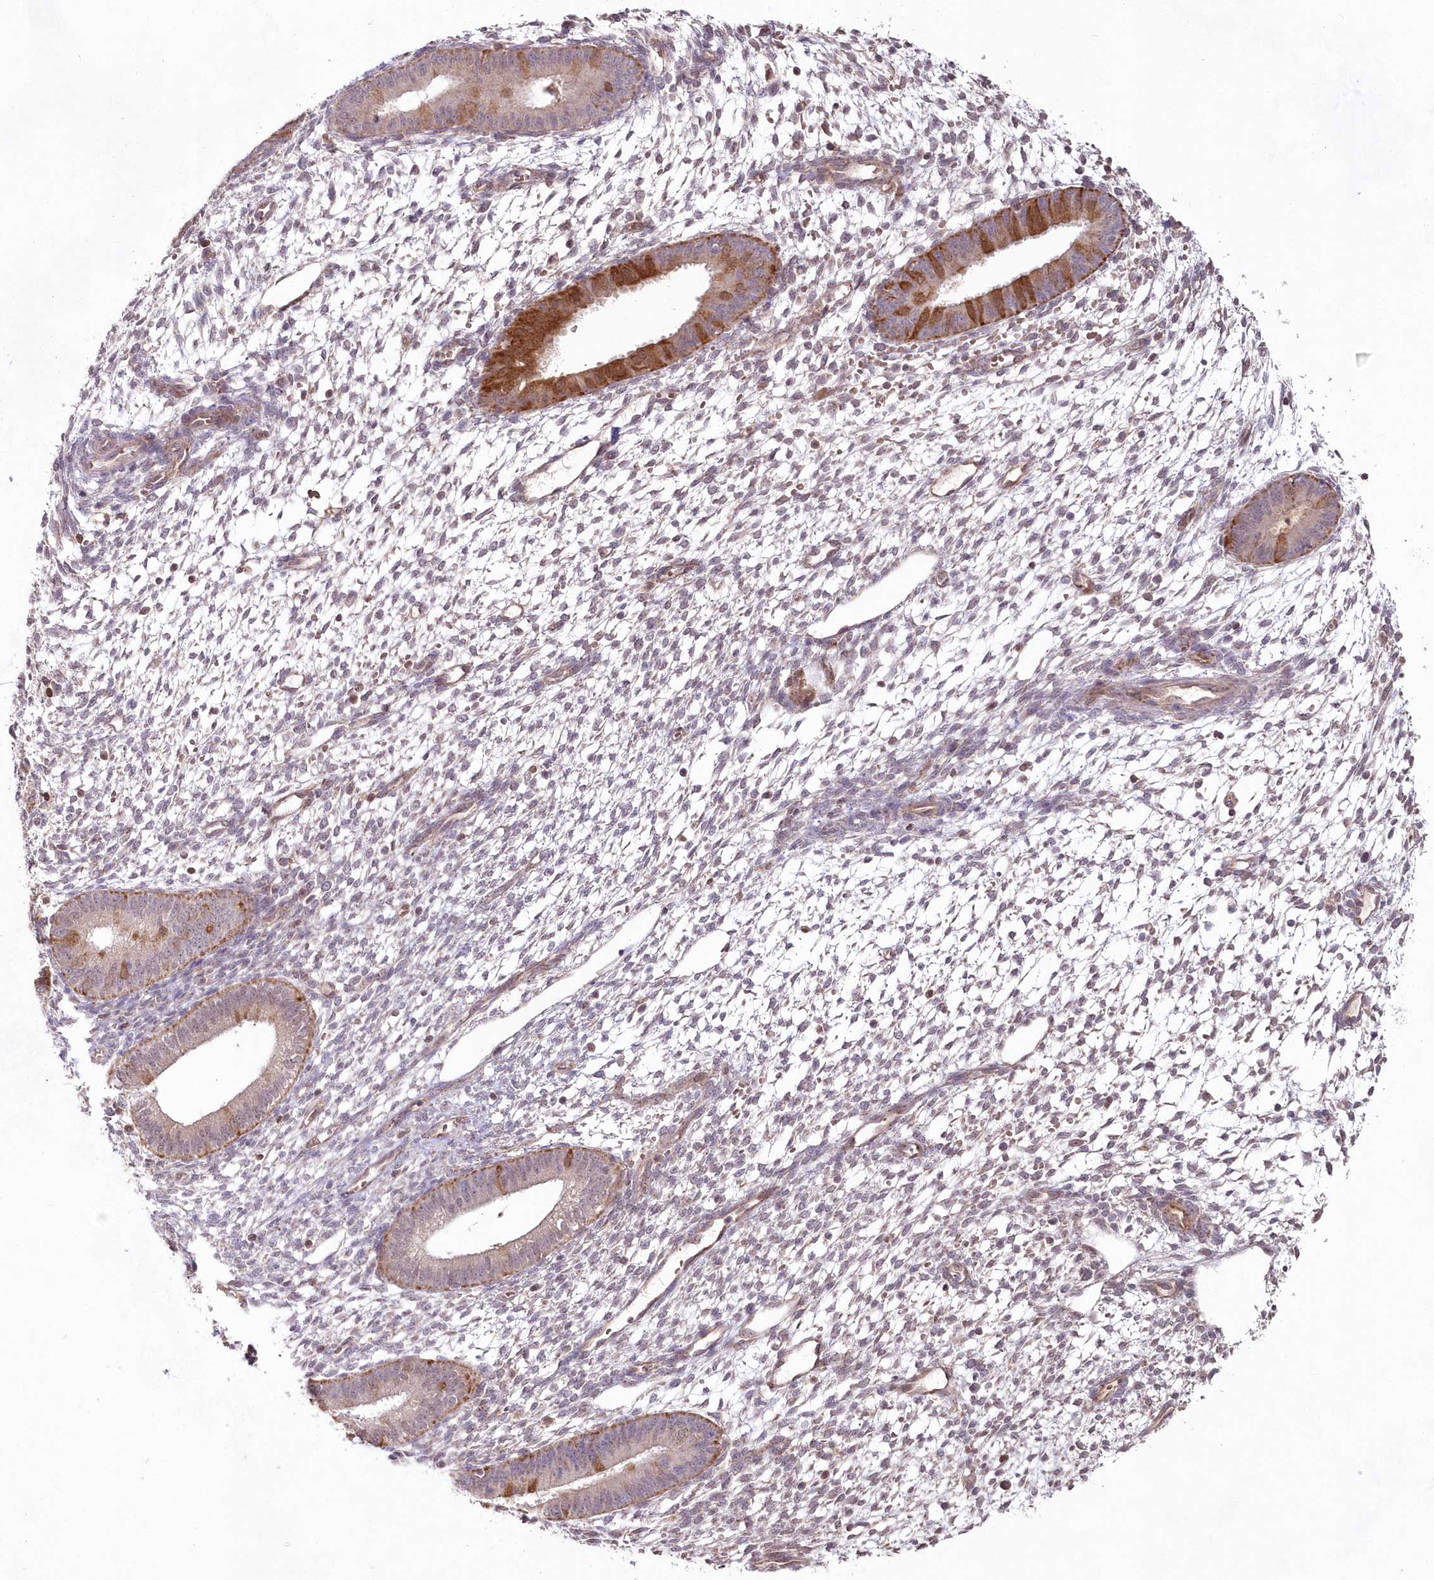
{"staining": {"intensity": "weak", "quantity": "<25%", "location": "cytoplasmic/membranous"}, "tissue": "endometrium", "cell_type": "Cells in endometrial stroma", "image_type": "normal", "snomed": [{"axis": "morphology", "description": "Normal tissue, NOS"}, {"axis": "topography", "description": "Endometrium"}], "caption": "DAB immunohistochemical staining of benign endometrium shows no significant staining in cells in endometrial stroma. (DAB immunohistochemistry with hematoxylin counter stain).", "gene": "IMPA1", "patient": {"sex": "female", "age": 46}}